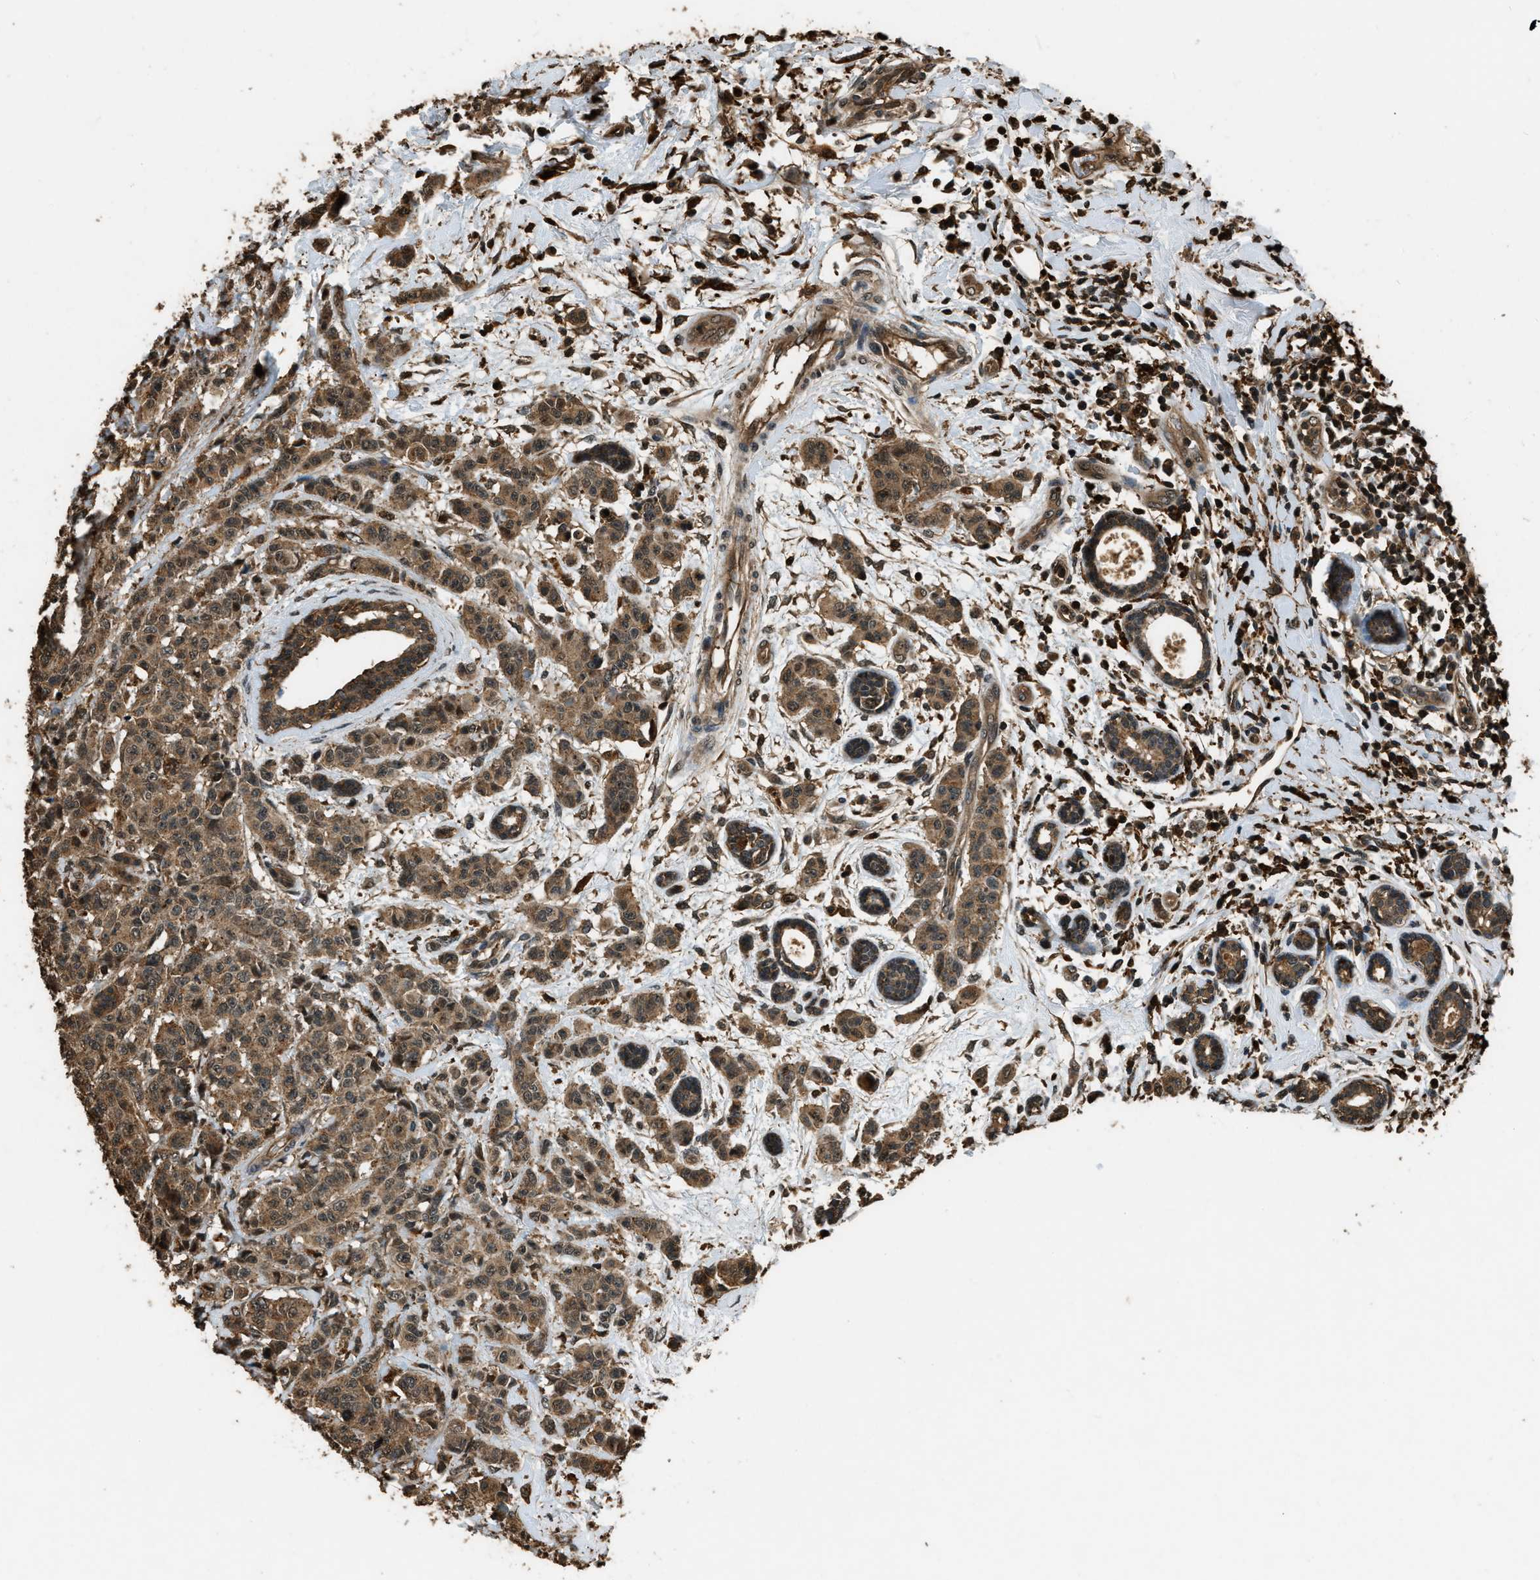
{"staining": {"intensity": "weak", "quantity": ">75%", "location": "cytoplasmic/membranous"}, "tissue": "breast cancer", "cell_type": "Tumor cells", "image_type": "cancer", "snomed": [{"axis": "morphology", "description": "Normal tissue, NOS"}, {"axis": "morphology", "description": "Duct carcinoma"}, {"axis": "topography", "description": "Breast"}], "caption": "A brown stain shows weak cytoplasmic/membranous expression of a protein in breast cancer tumor cells.", "gene": "RAP2A", "patient": {"sex": "female", "age": 40}}